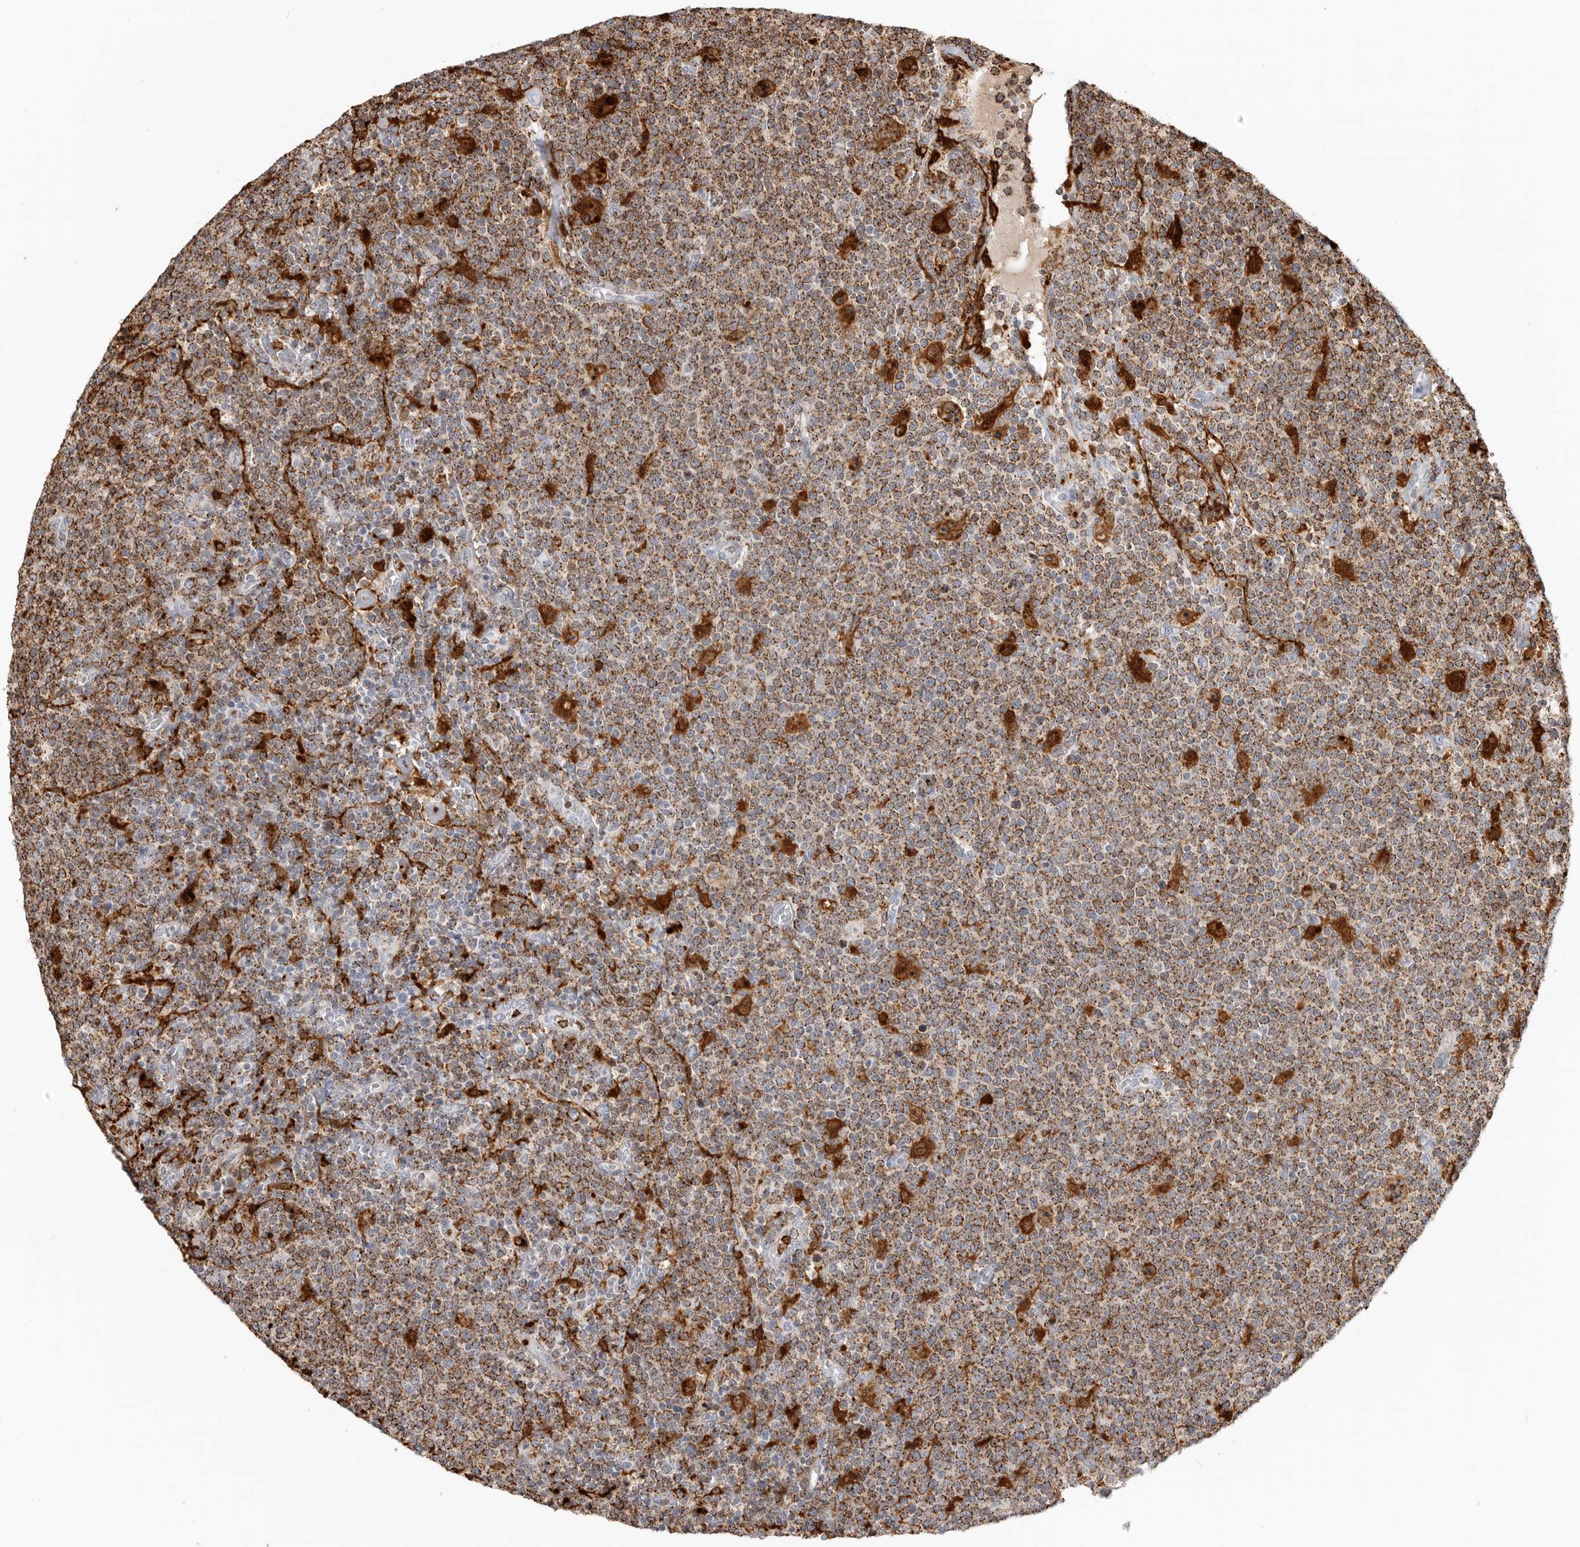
{"staining": {"intensity": "moderate", "quantity": ">75%", "location": "cytoplasmic/membranous"}, "tissue": "lymphoma", "cell_type": "Tumor cells", "image_type": "cancer", "snomed": [{"axis": "morphology", "description": "Malignant lymphoma, non-Hodgkin's type, High grade"}, {"axis": "topography", "description": "Lymph node"}], "caption": "Immunohistochemistry photomicrograph of lymphoma stained for a protein (brown), which reveals medium levels of moderate cytoplasmic/membranous staining in about >75% of tumor cells.", "gene": "IFI30", "patient": {"sex": "male", "age": 61}}